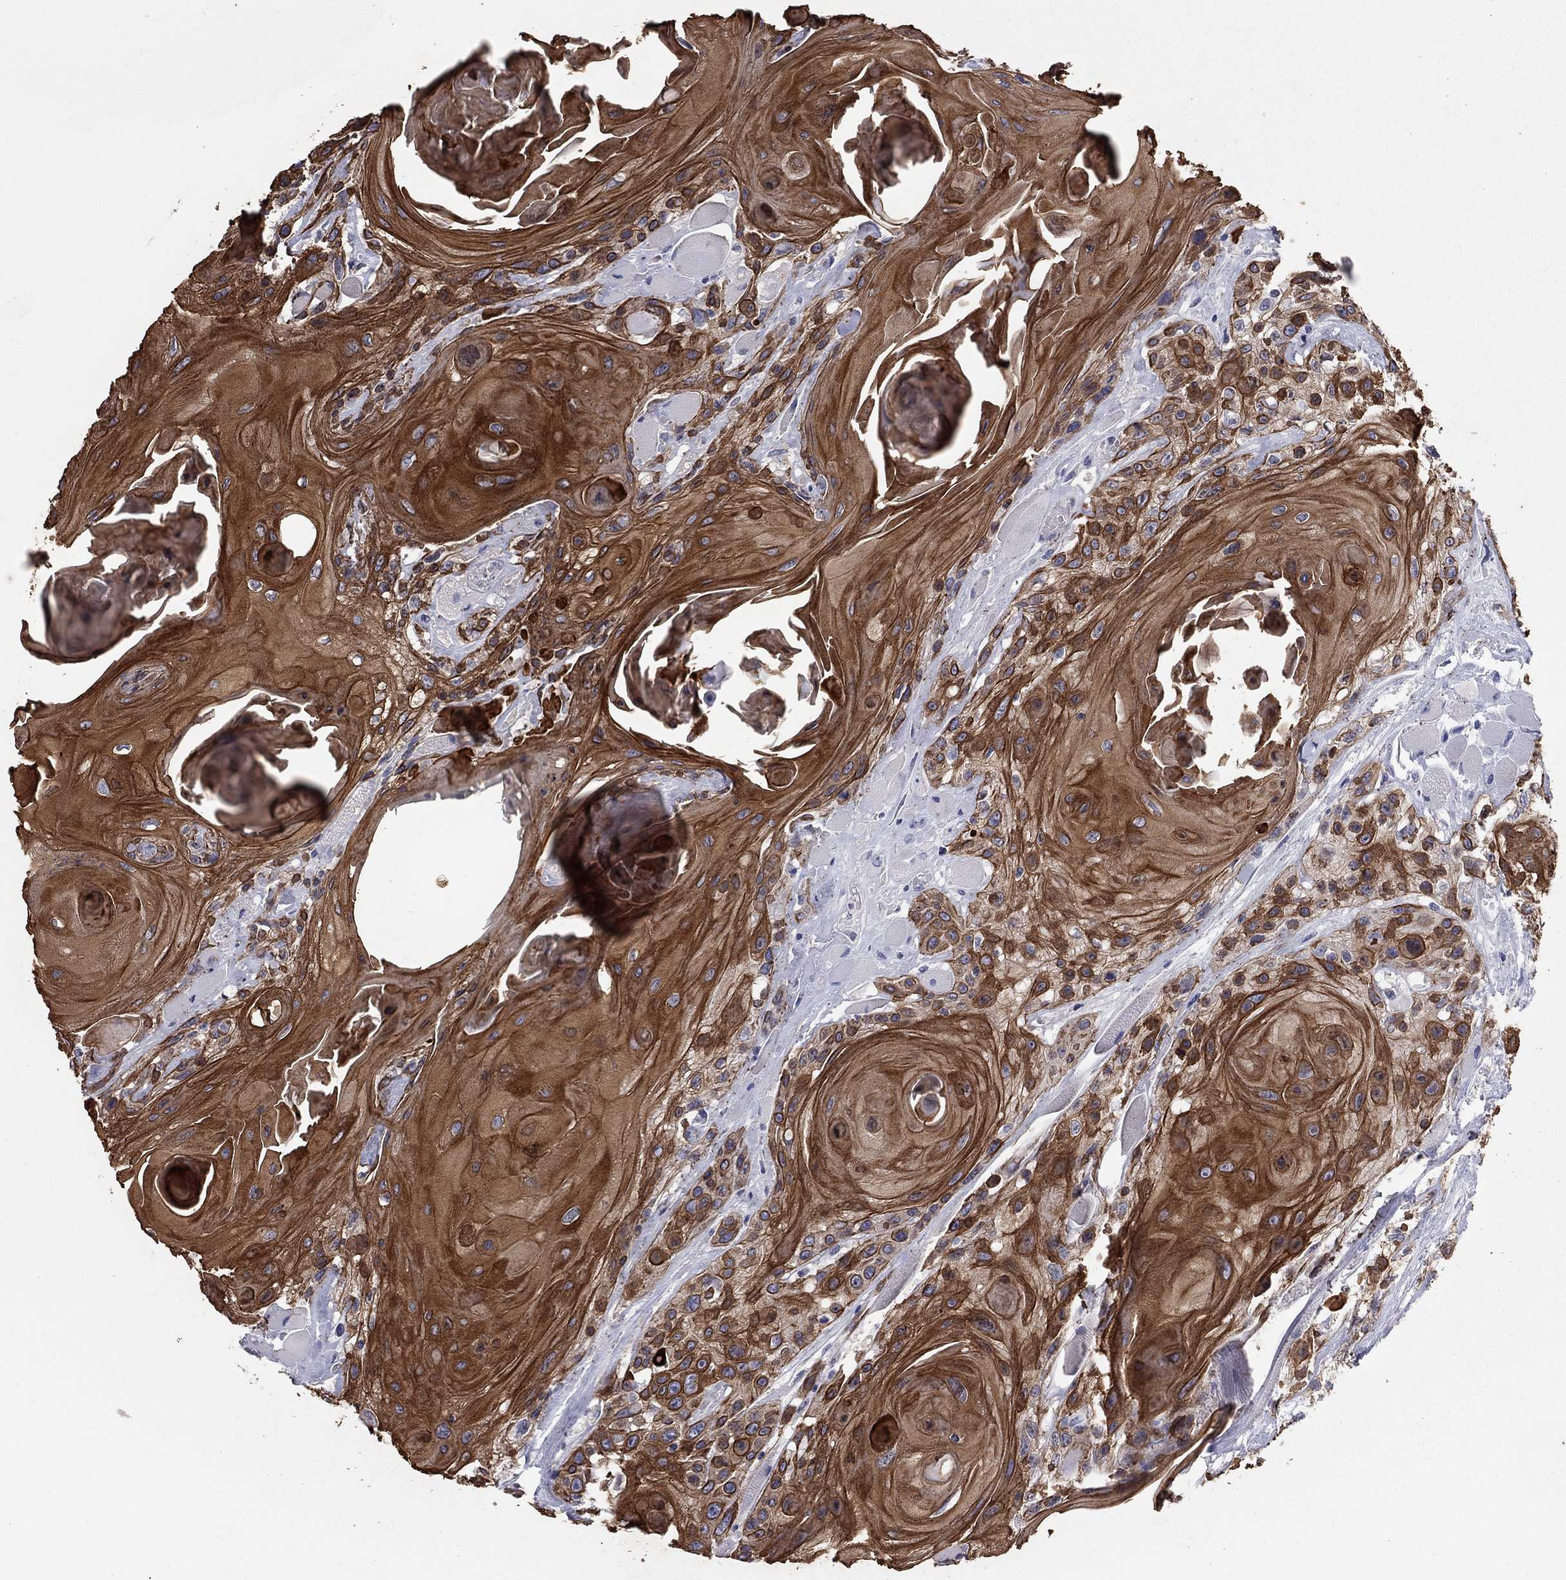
{"staining": {"intensity": "strong", "quantity": ">75%", "location": "cytoplasmic/membranous"}, "tissue": "head and neck cancer", "cell_type": "Tumor cells", "image_type": "cancer", "snomed": [{"axis": "morphology", "description": "Squamous cell carcinoma, NOS"}, {"axis": "topography", "description": "Head-Neck"}], "caption": "Tumor cells display high levels of strong cytoplasmic/membranous expression in approximately >75% of cells in head and neck cancer. (brown staining indicates protein expression, while blue staining denotes nuclei).", "gene": "KRT75", "patient": {"sex": "female", "age": 59}}